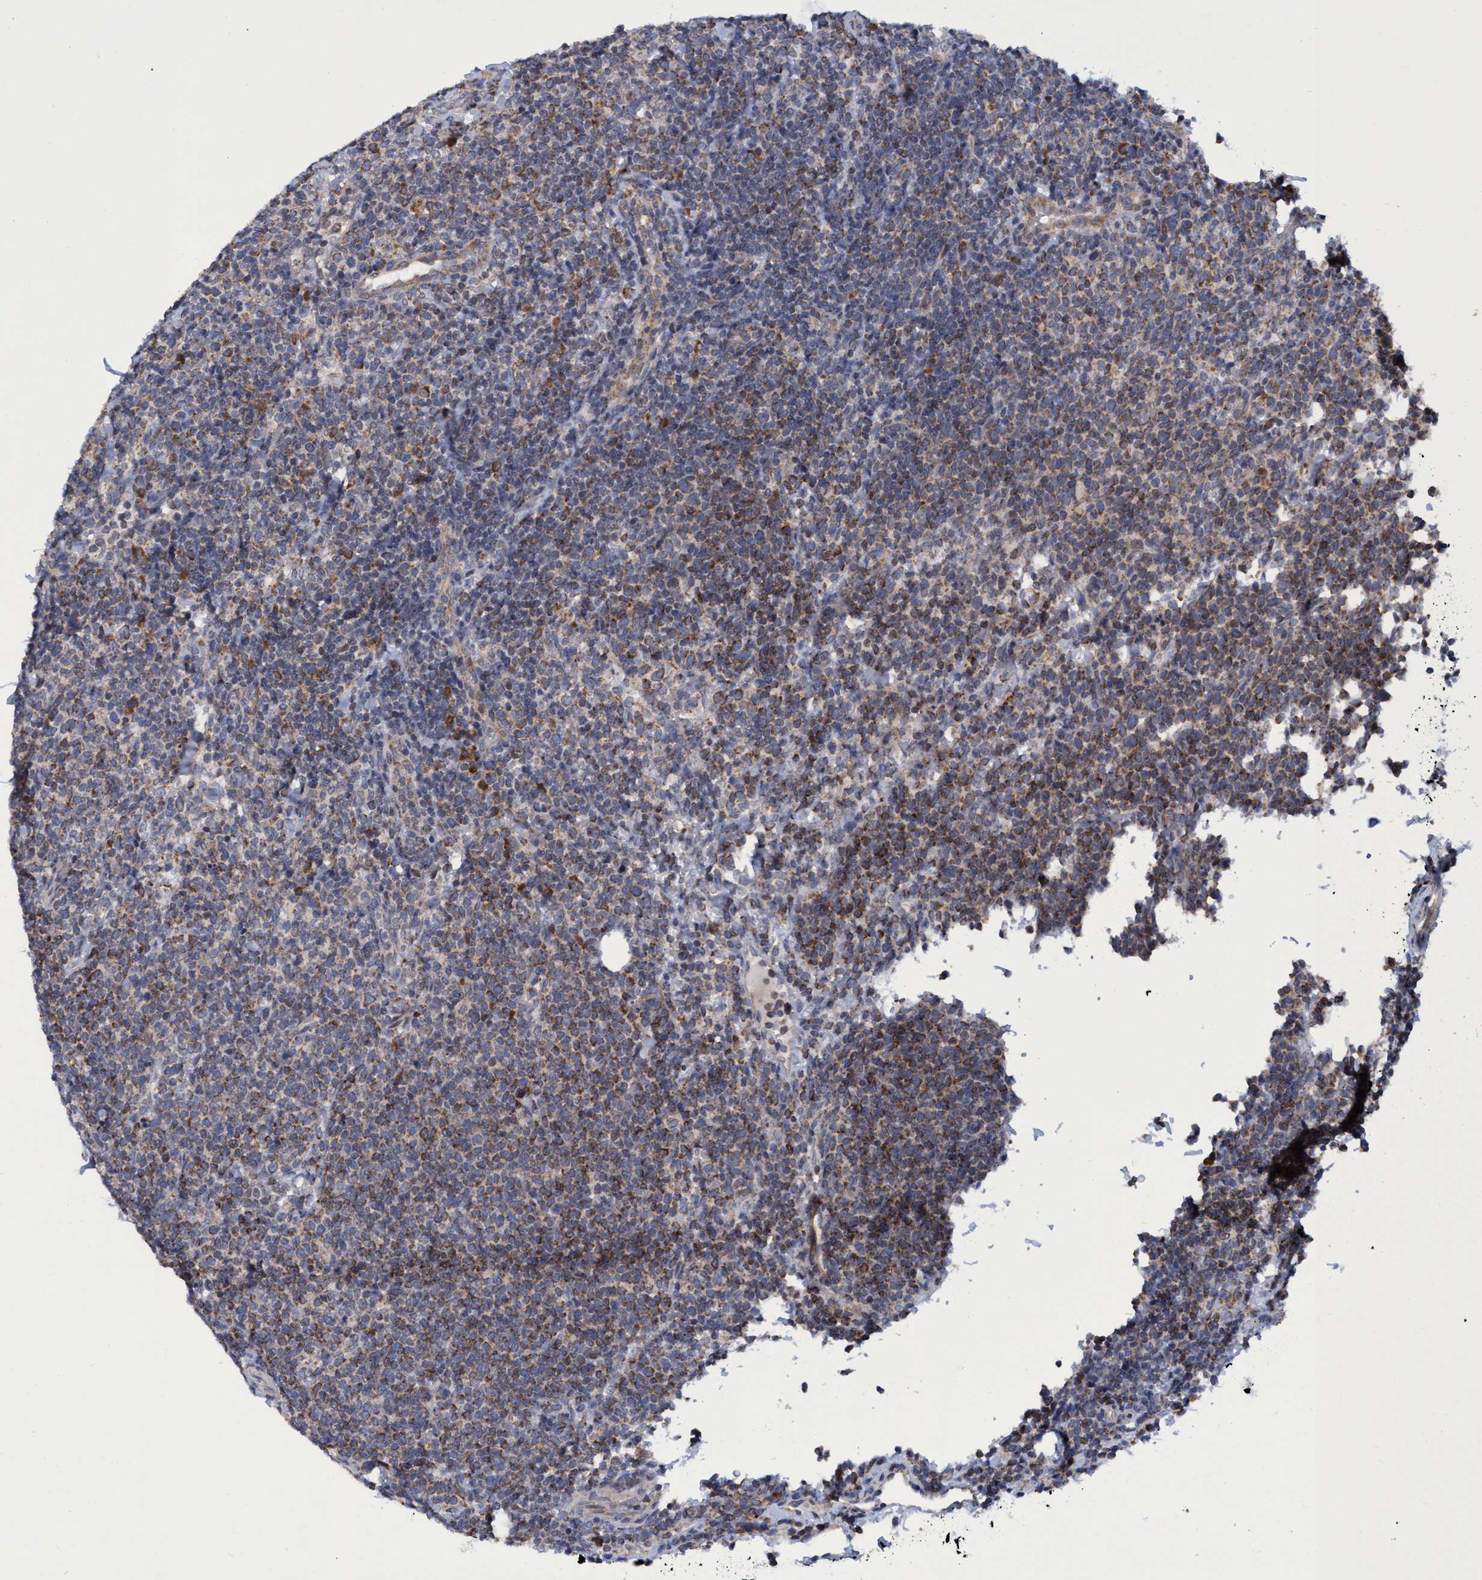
{"staining": {"intensity": "moderate", "quantity": ">75%", "location": "cytoplasmic/membranous"}, "tissue": "lymphoma", "cell_type": "Tumor cells", "image_type": "cancer", "snomed": [{"axis": "morphology", "description": "Malignant lymphoma, non-Hodgkin's type, High grade"}, {"axis": "topography", "description": "Lymph node"}], "caption": "Immunohistochemical staining of human malignant lymphoma, non-Hodgkin's type (high-grade) reveals moderate cytoplasmic/membranous protein expression in approximately >75% of tumor cells.", "gene": "NAT16", "patient": {"sex": "male", "age": 61}}